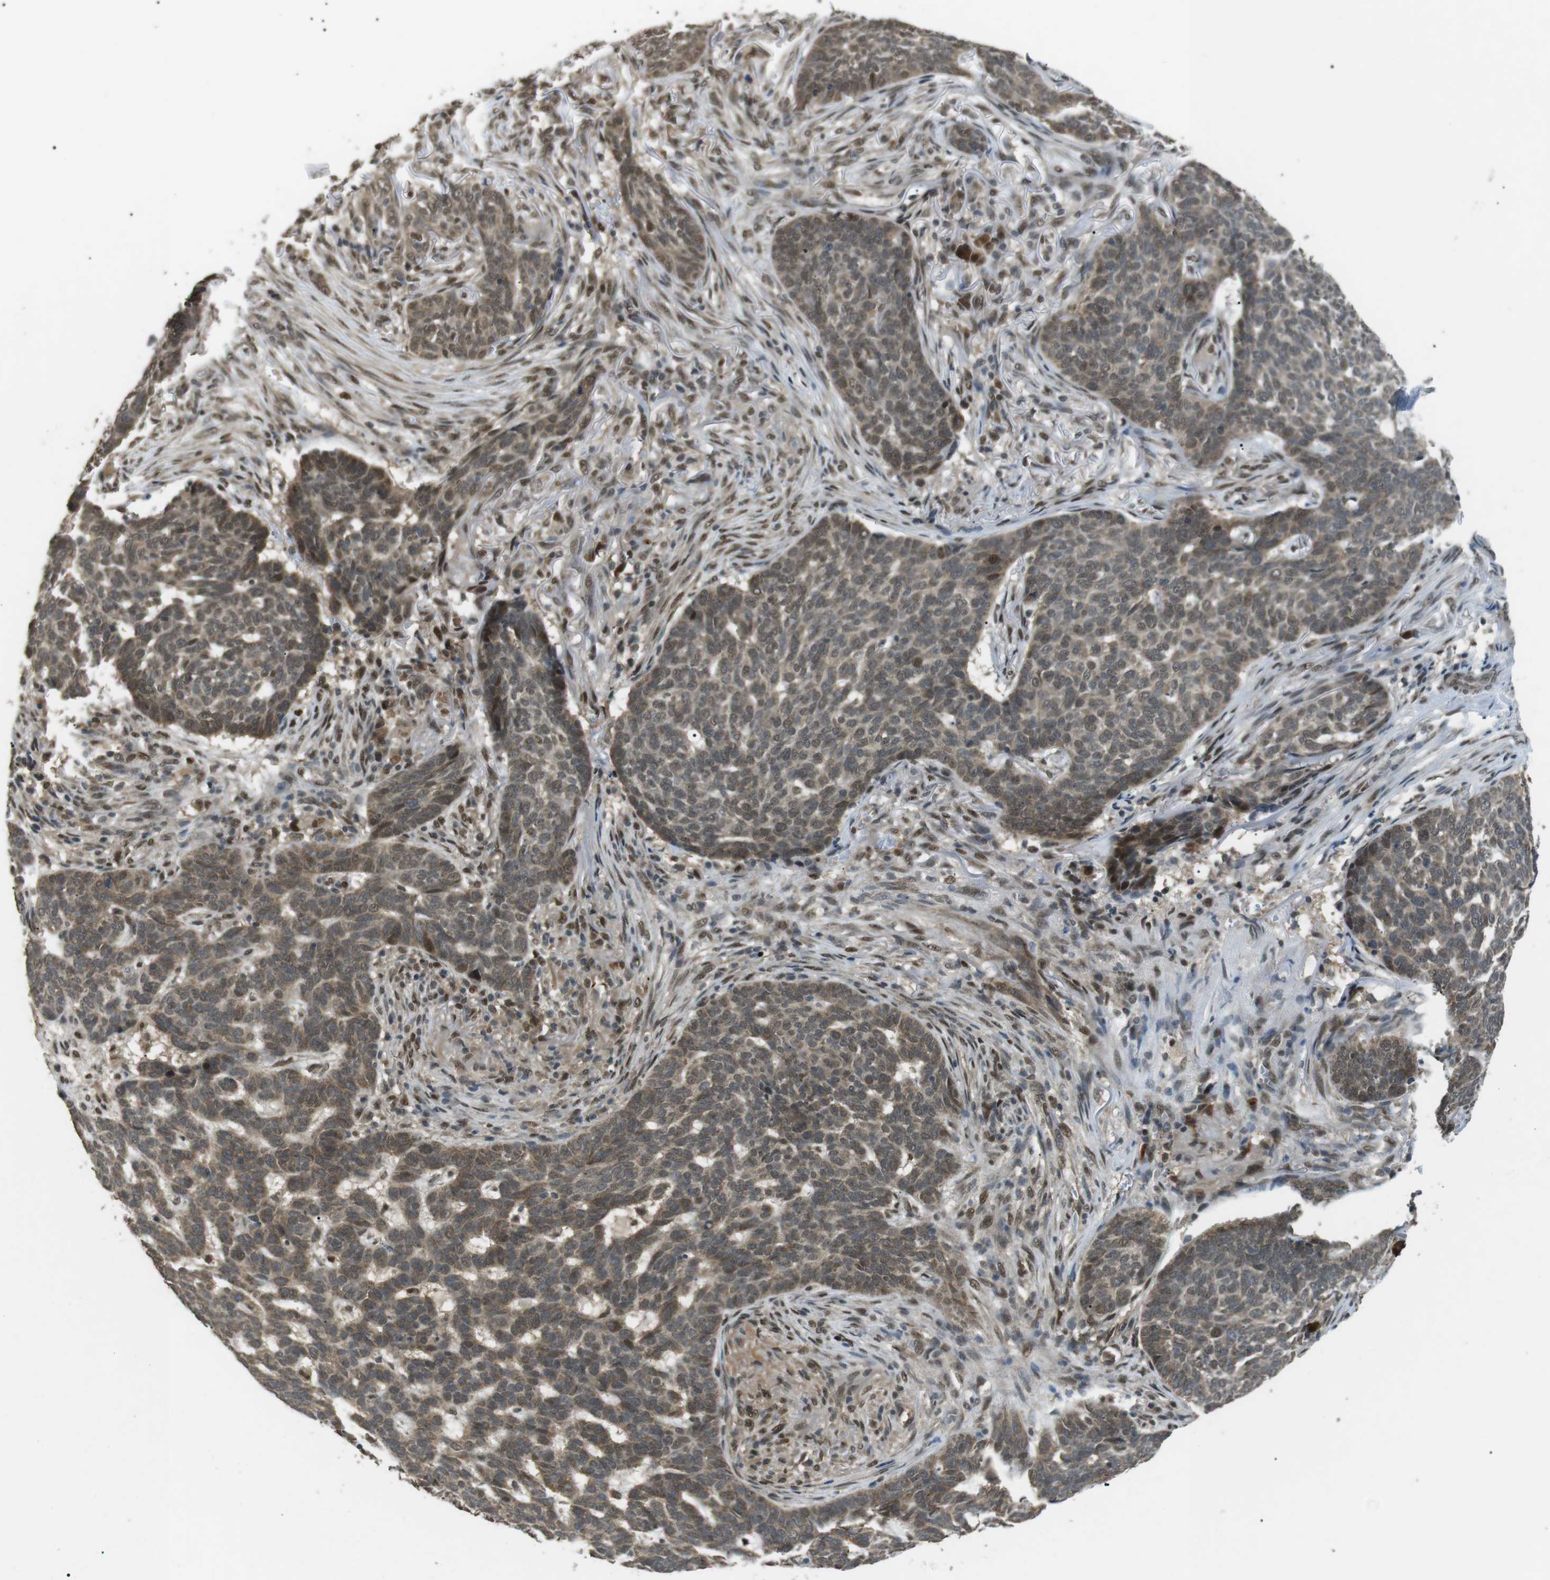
{"staining": {"intensity": "moderate", "quantity": ">75%", "location": "cytoplasmic/membranous"}, "tissue": "skin cancer", "cell_type": "Tumor cells", "image_type": "cancer", "snomed": [{"axis": "morphology", "description": "Basal cell carcinoma"}, {"axis": "topography", "description": "Skin"}], "caption": "Immunohistochemical staining of human skin basal cell carcinoma displays medium levels of moderate cytoplasmic/membranous protein positivity in about >75% of tumor cells. The staining was performed using DAB (3,3'-diaminobenzidine), with brown indicating positive protein expression. Nuclei are stained blue with hematoxylin.", "gene": "ORAI3", "patient": {"sex": "male", "age": 85}}